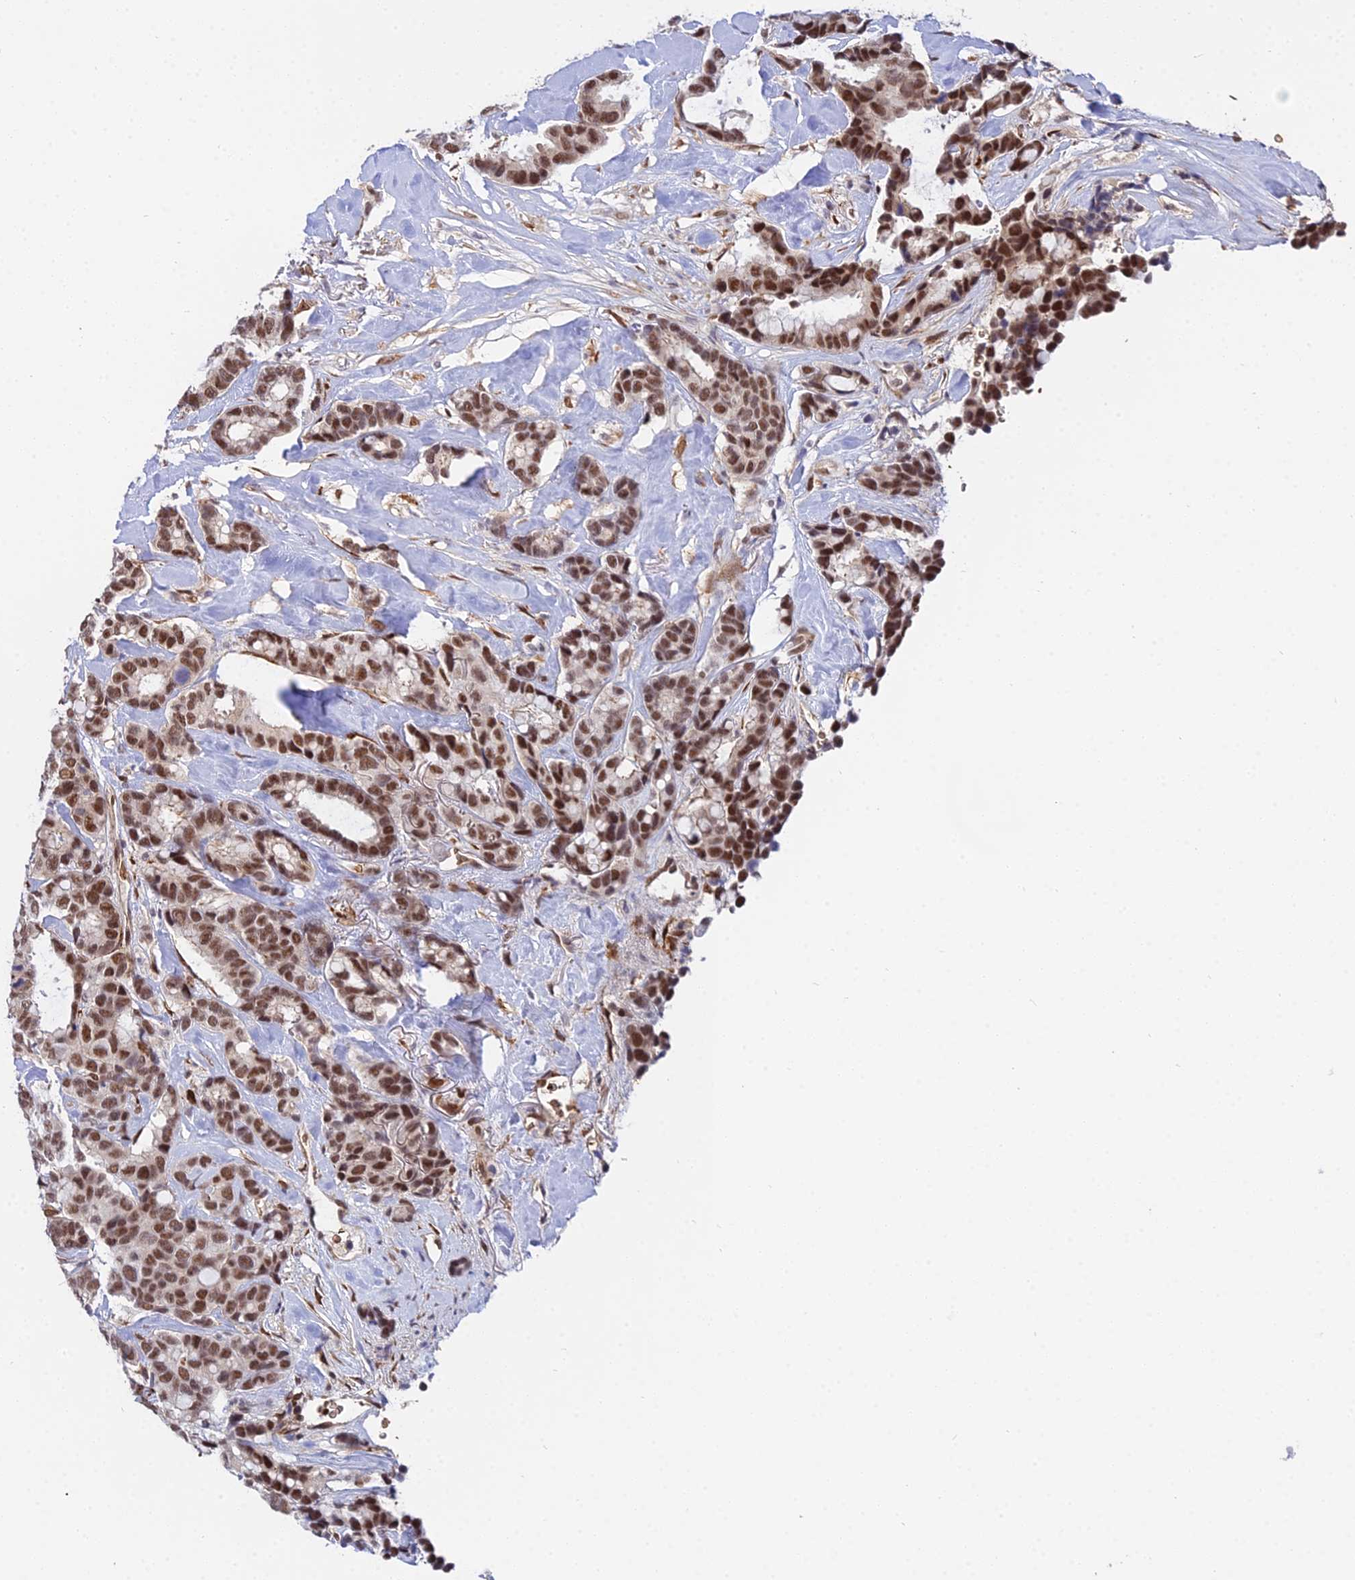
{"staining": {"intensity": "moderate", "quantity": ">75%", "location": "nuclear"}, "tissue": "breast cancer", "cell_type": "Tumor cells", "image_type": "cancer", "snomed": [{"axis": "morphology", "description": "Duct carcinoma"}, {"axis": "topography", "description": "Breast"}], "caption": "DAB (3,3'-diaminobenzidine) immunohistochemical staining of breast cancer (invasive ductal carcinoma) exhibits moderate nuclear protein positivity in about >75% of tumor cells.", "gene": "BCL9", "patient": {"sex": "female", "age": 87}}